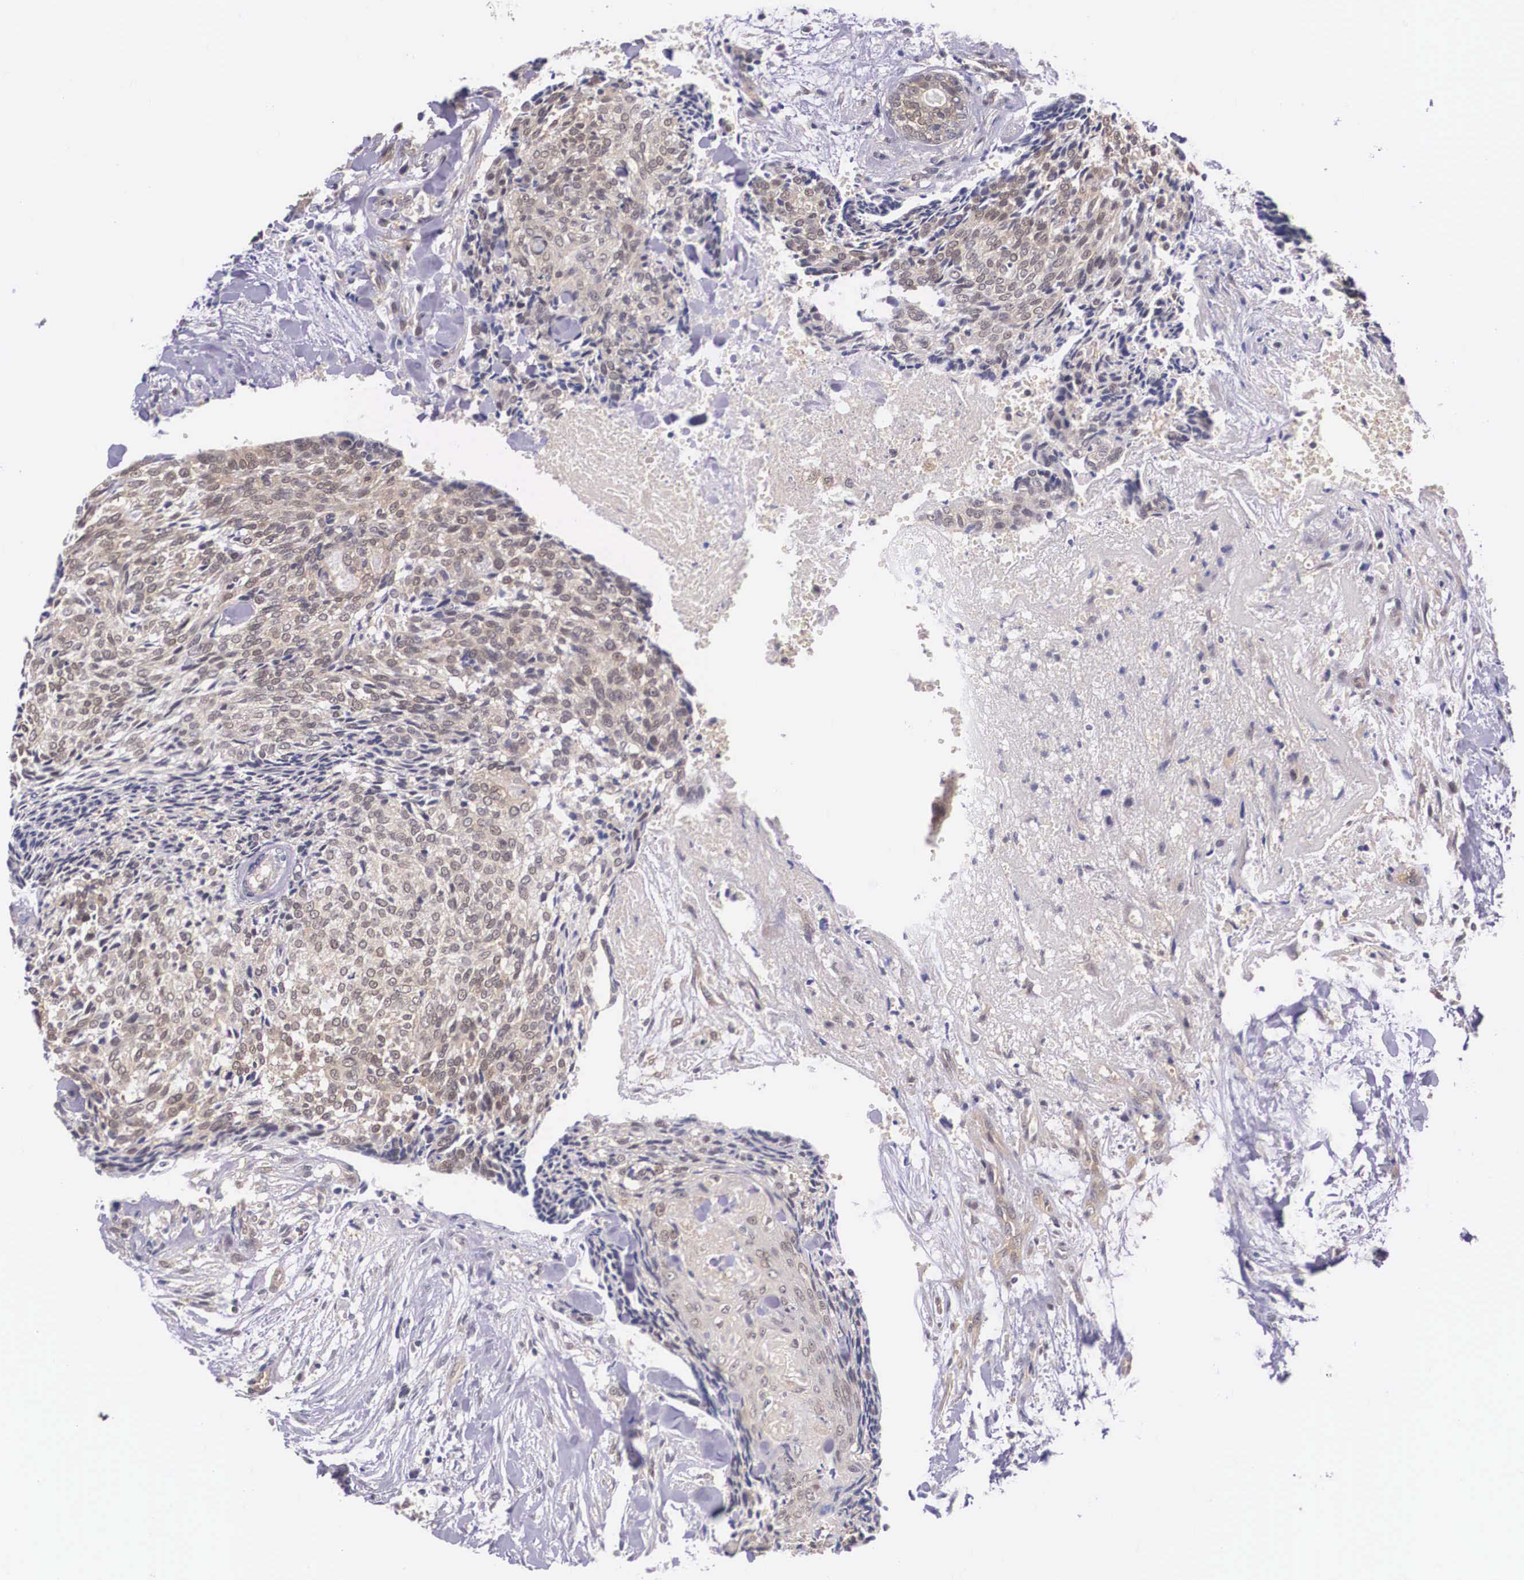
{"staining": {"intensity": "weak", "quantity": ">75%", "location": "cytoplasmic/membranous"}, "tissue": "head and neck cancer", "cell_type": "Tumor cells", "image_type": "cancer", "snomed": [{"axis": "morphology", "description": "Squamous cell carcinoma, NOS"}, {"axis": "topography", "description": "Salivary gland"}, {"axis": "topography", "description": "Head-Neck"}], "caption": "Tumor cells reveal low levels of weak cytoplasmic/membranous positivity in about >75% of cells in human squamous cell carcinoma (head and neck). (DAB = brown stain, brightfield microscopy at high magnification).", "gene": "IGBP1", "patient": {"sex": "male", "age": 70}}